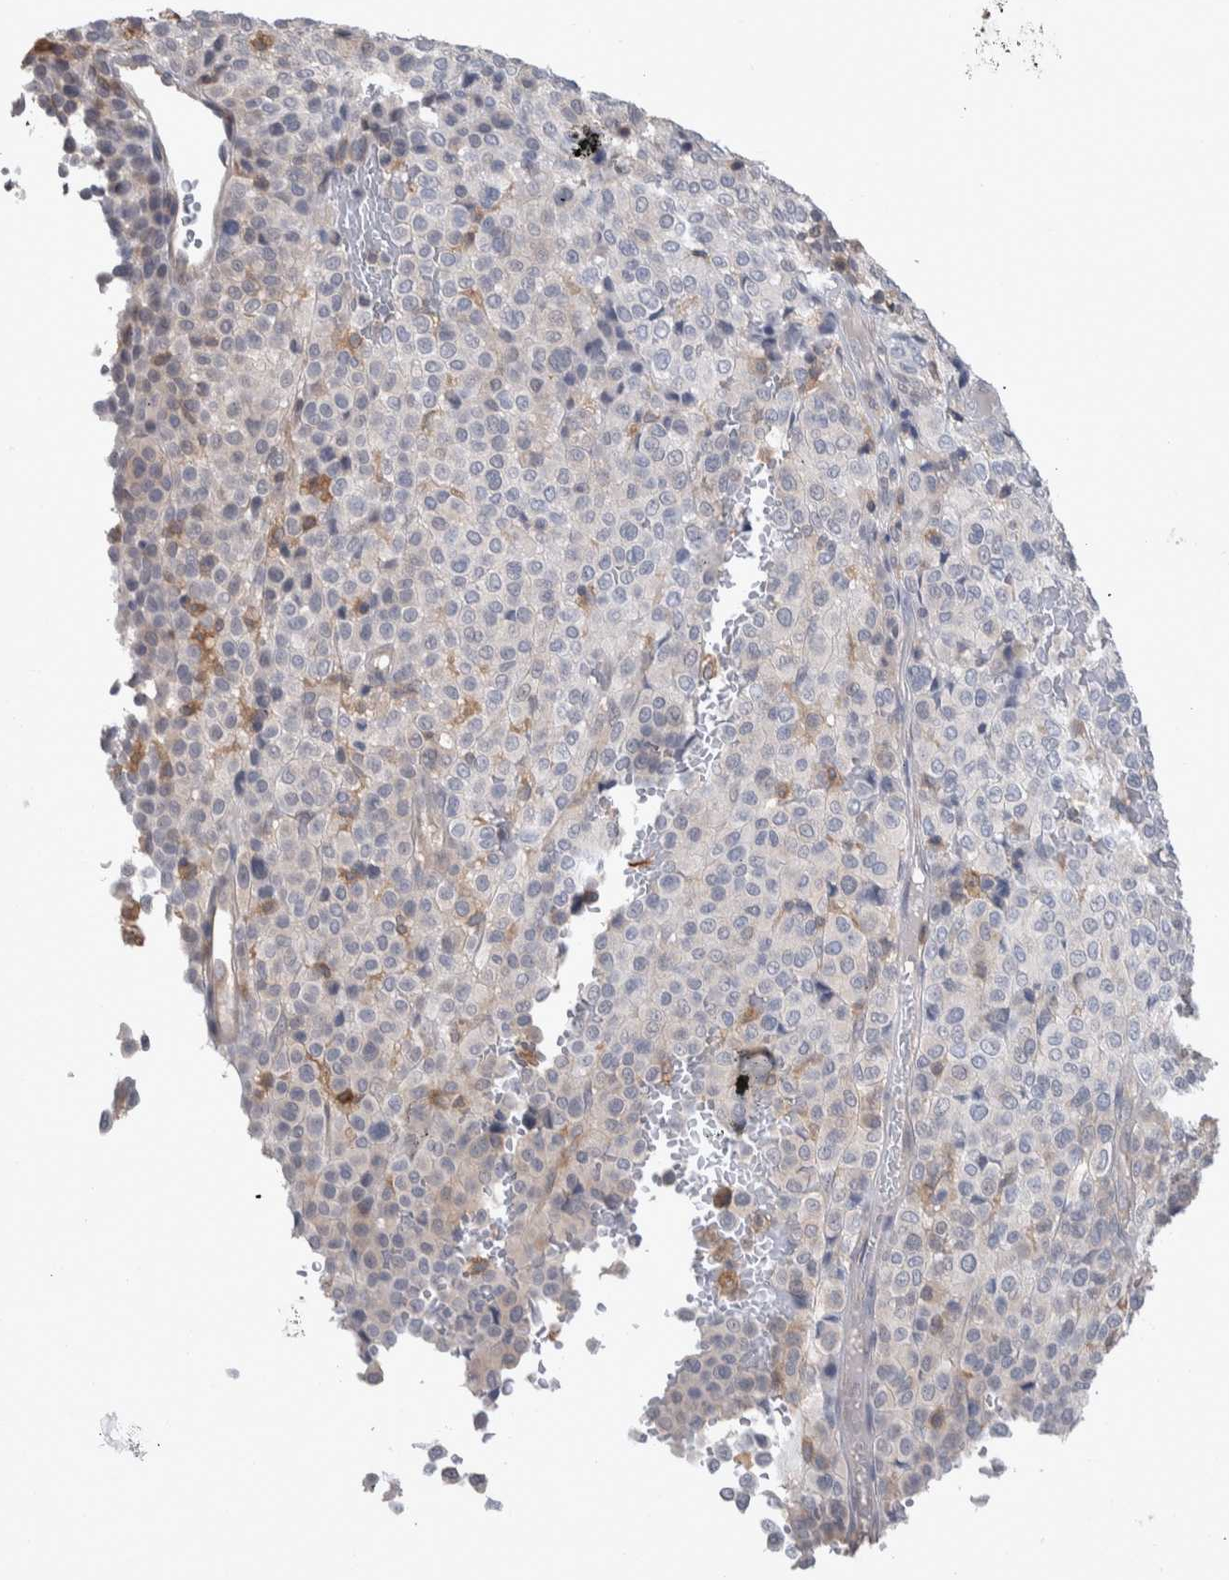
{"staining": {"intensity": "negative", "quantity": "none", "location": "none"}, "tissue": "melanoma", "cell_type": "Tumor cells", "image_type": "cancer", "snomed": [{"axis": "morphology", "description": "Malignant melanoma, Metastatic site"}, {"axis": "topography", "description": "Pancreas"}], "caption": "An immunohistochemistry (IHC) image of malignant melanoma (metastatic site) is shown. There is no staining in tumor cells of malignant melanoma (metastatic site).", "gene": "HTATIP2", "patient": {"sex": "female", "age": 30}}